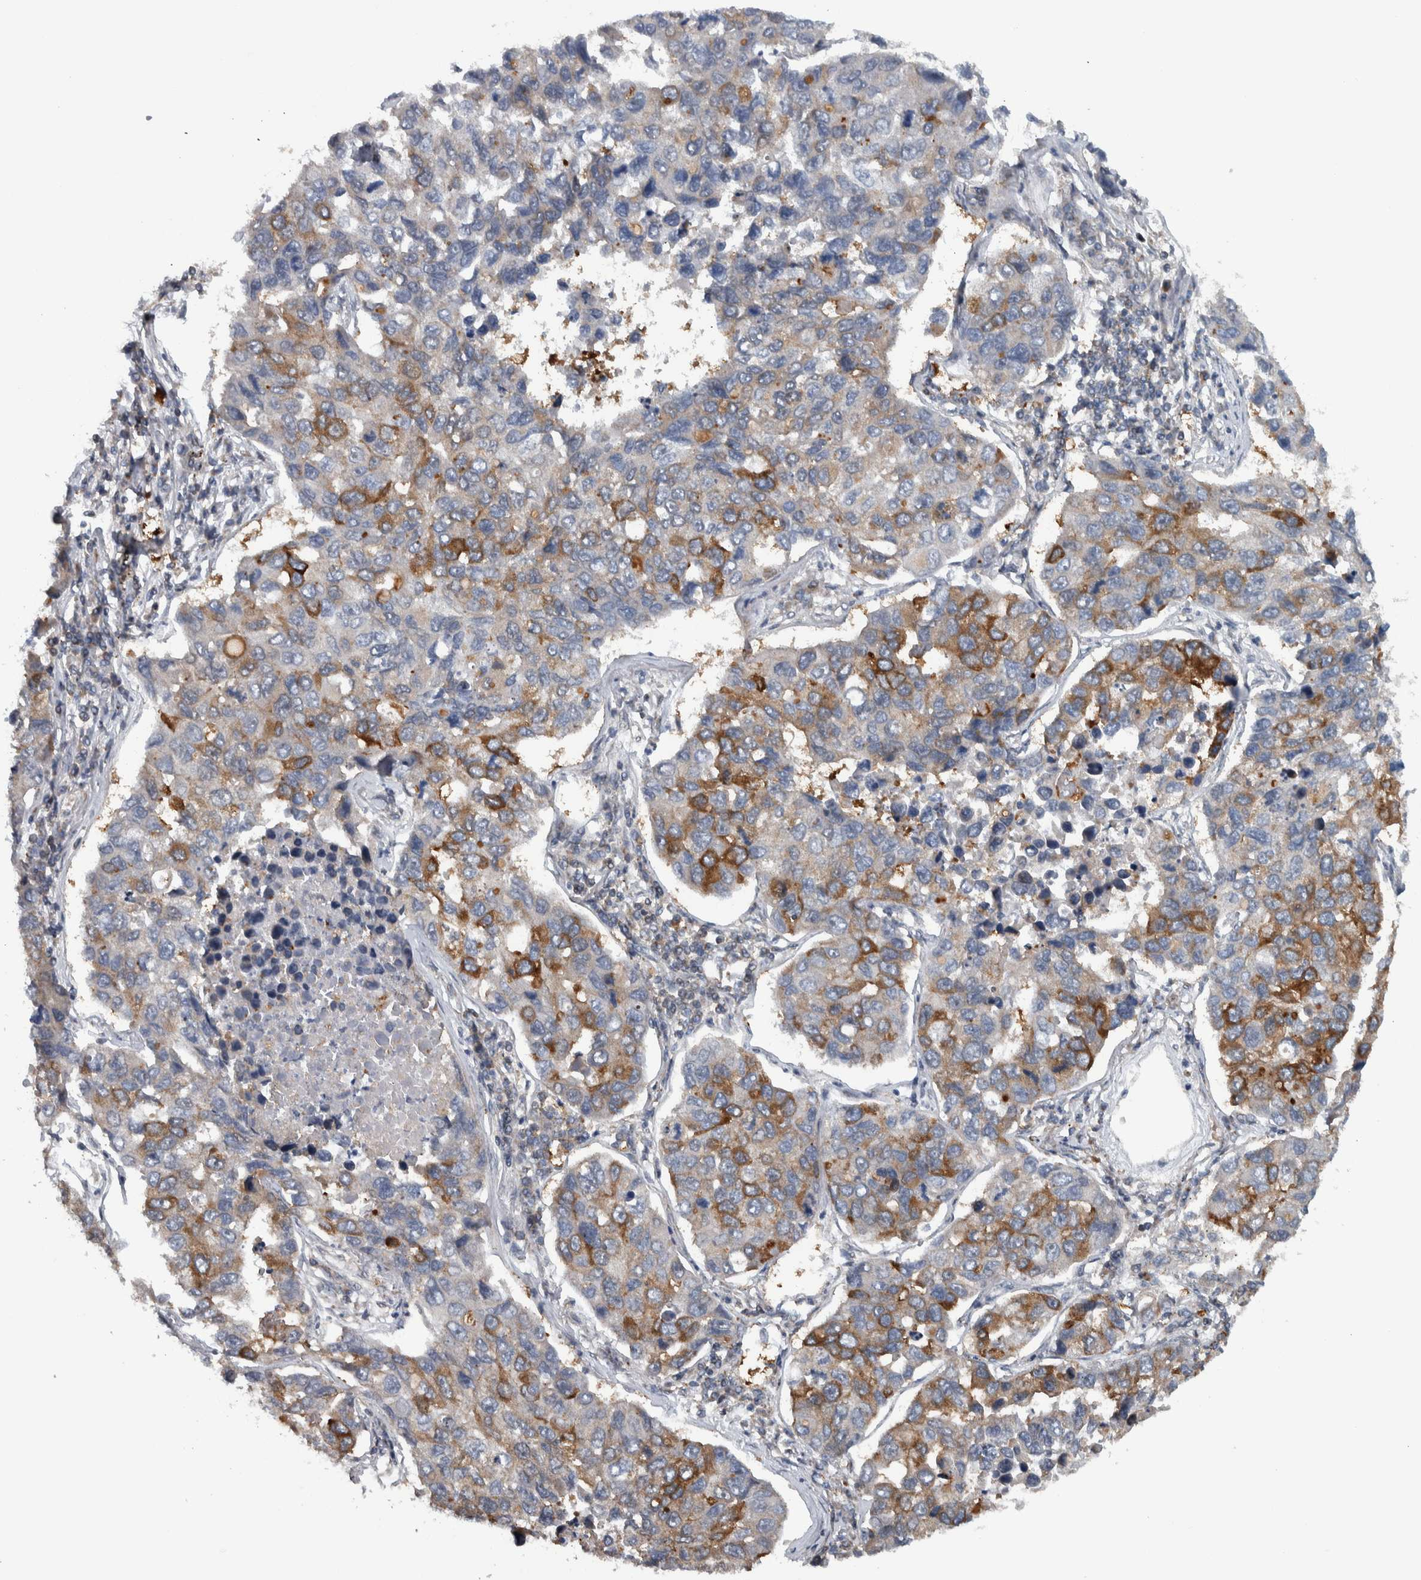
{"staining": {"intensity": "moderate", "quantity": "25%-75%", "location": "cytoplasmic/membranous"}, "tissue": "lung cancer", "cell_type": "Tumor cells", "image_type": "cancer", "snomed": [{"axis": "morphology", "description": "Adenocarcinoma, NOS"}, {"axis": "topography", "description": "Lung"}], "caption": "This is an image of immunohistochemistry staining of lung cancer, which shows moderate positivity in the cytoplasmic/membranous of tumor cells.", "gene": "BAIAP2L1", "patient": {"sex": "male", "age": 64}}